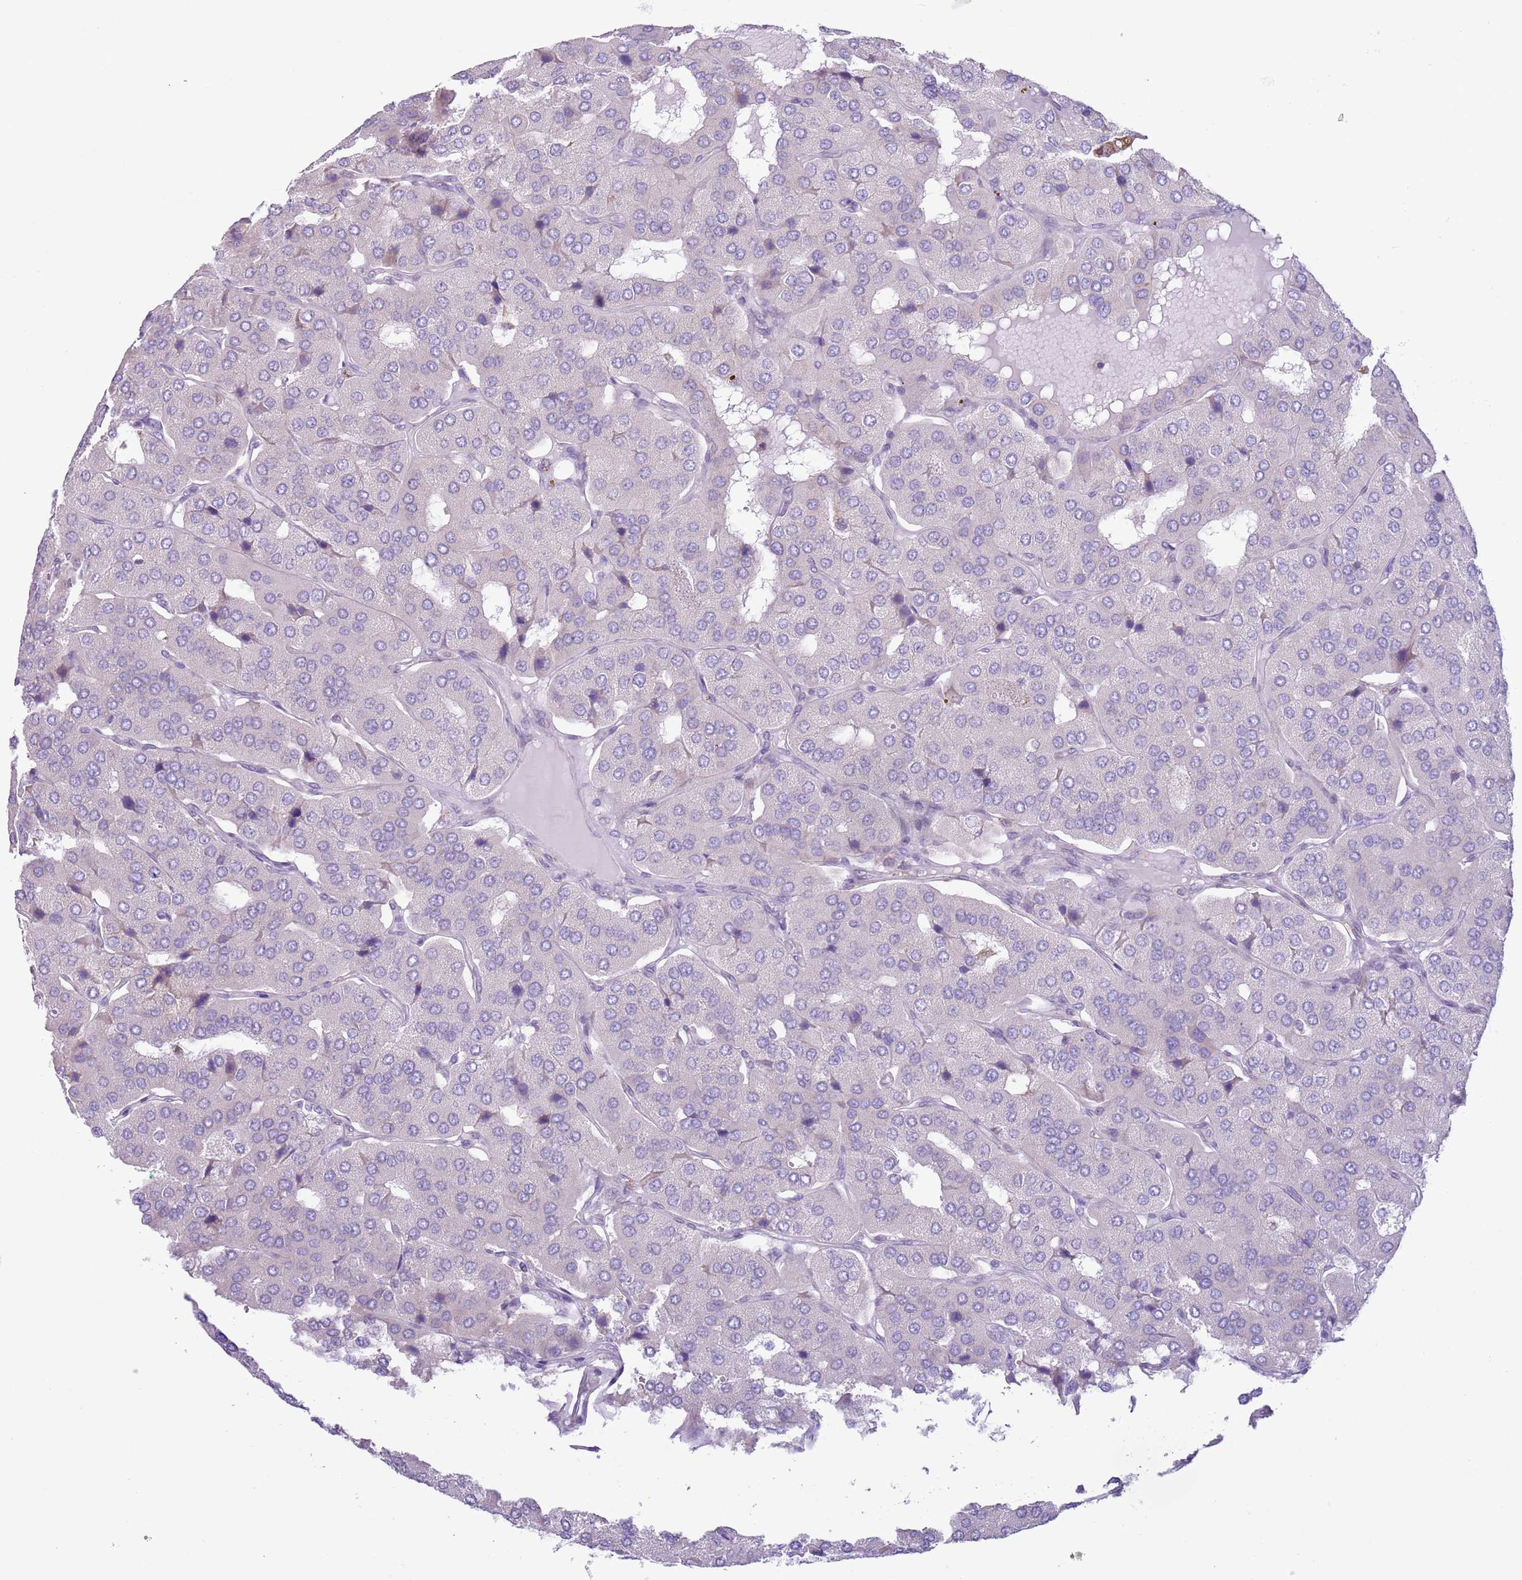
{"staining": {"intensity": "negative", "quantity": "none", "location": "none"}, "tissue": "parathyroid gland", "cell_type": "Glandular cells", "image_type": "normal", "snomed": [{"axis": "morphology", "description": "Normal tissue, NOS"}, {"axis": "morphology", "description": "Adenoma, NOS"}, {"axis": "topography", "description": "Parathyroid gland"}], "caption": "Photomicrograph shows no protein staining in glandular cells of unremarkable parathyroid gland.", "gene": "OAF", "patient": {"sex": "female", "age": 86}}